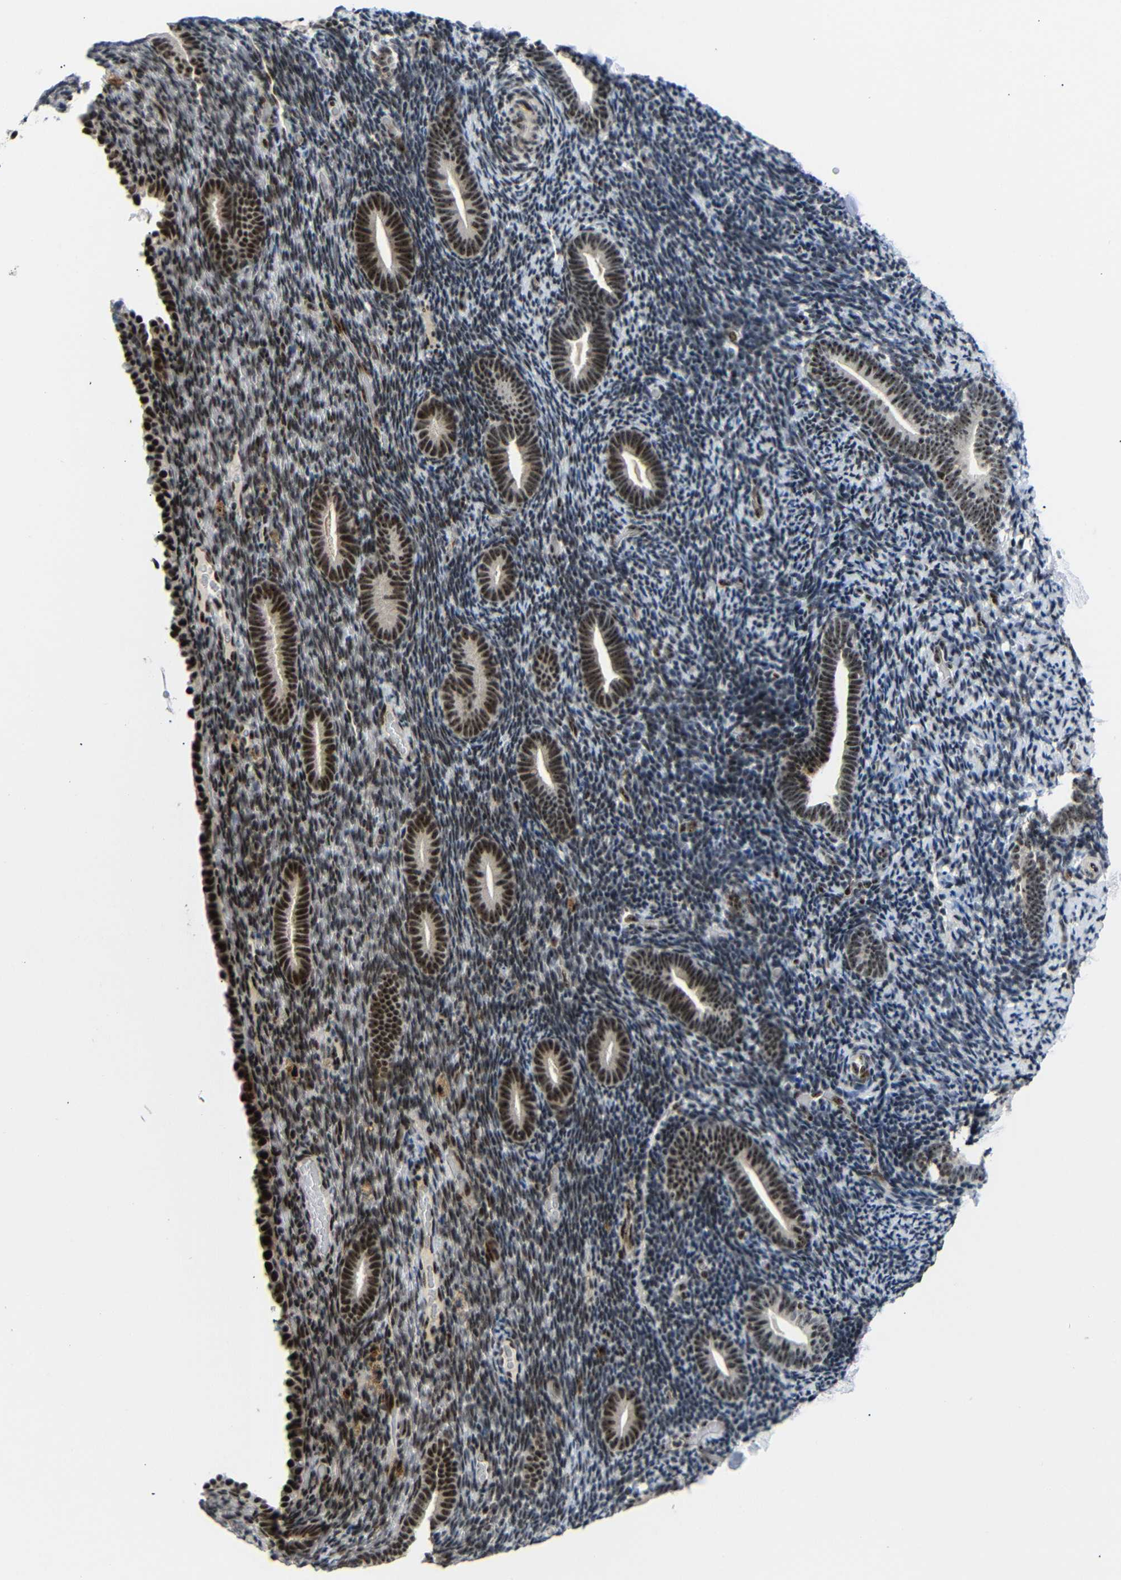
{"staining": {"intensity": "strong", "quantity": "25%-75%", "location": "nuclear"}, "tissue": "endometrium", "cell_type": "Cells in endometrial stroma", "image_type": "normal", "snomed": [{"axis": "morphology", "description": "Normal tissue, NOS"}, {"axis": "topography", "description": "Endometrium"}], "caption": "A high-resolution histopathology image shows IHC staining of normal endometrium, which exhibits strong nuclear positivity in approximately 25%-75% of cells in endometrial stroma.", "gene": "SETDB2", "patient": {"sex": "female", "age": 51}}